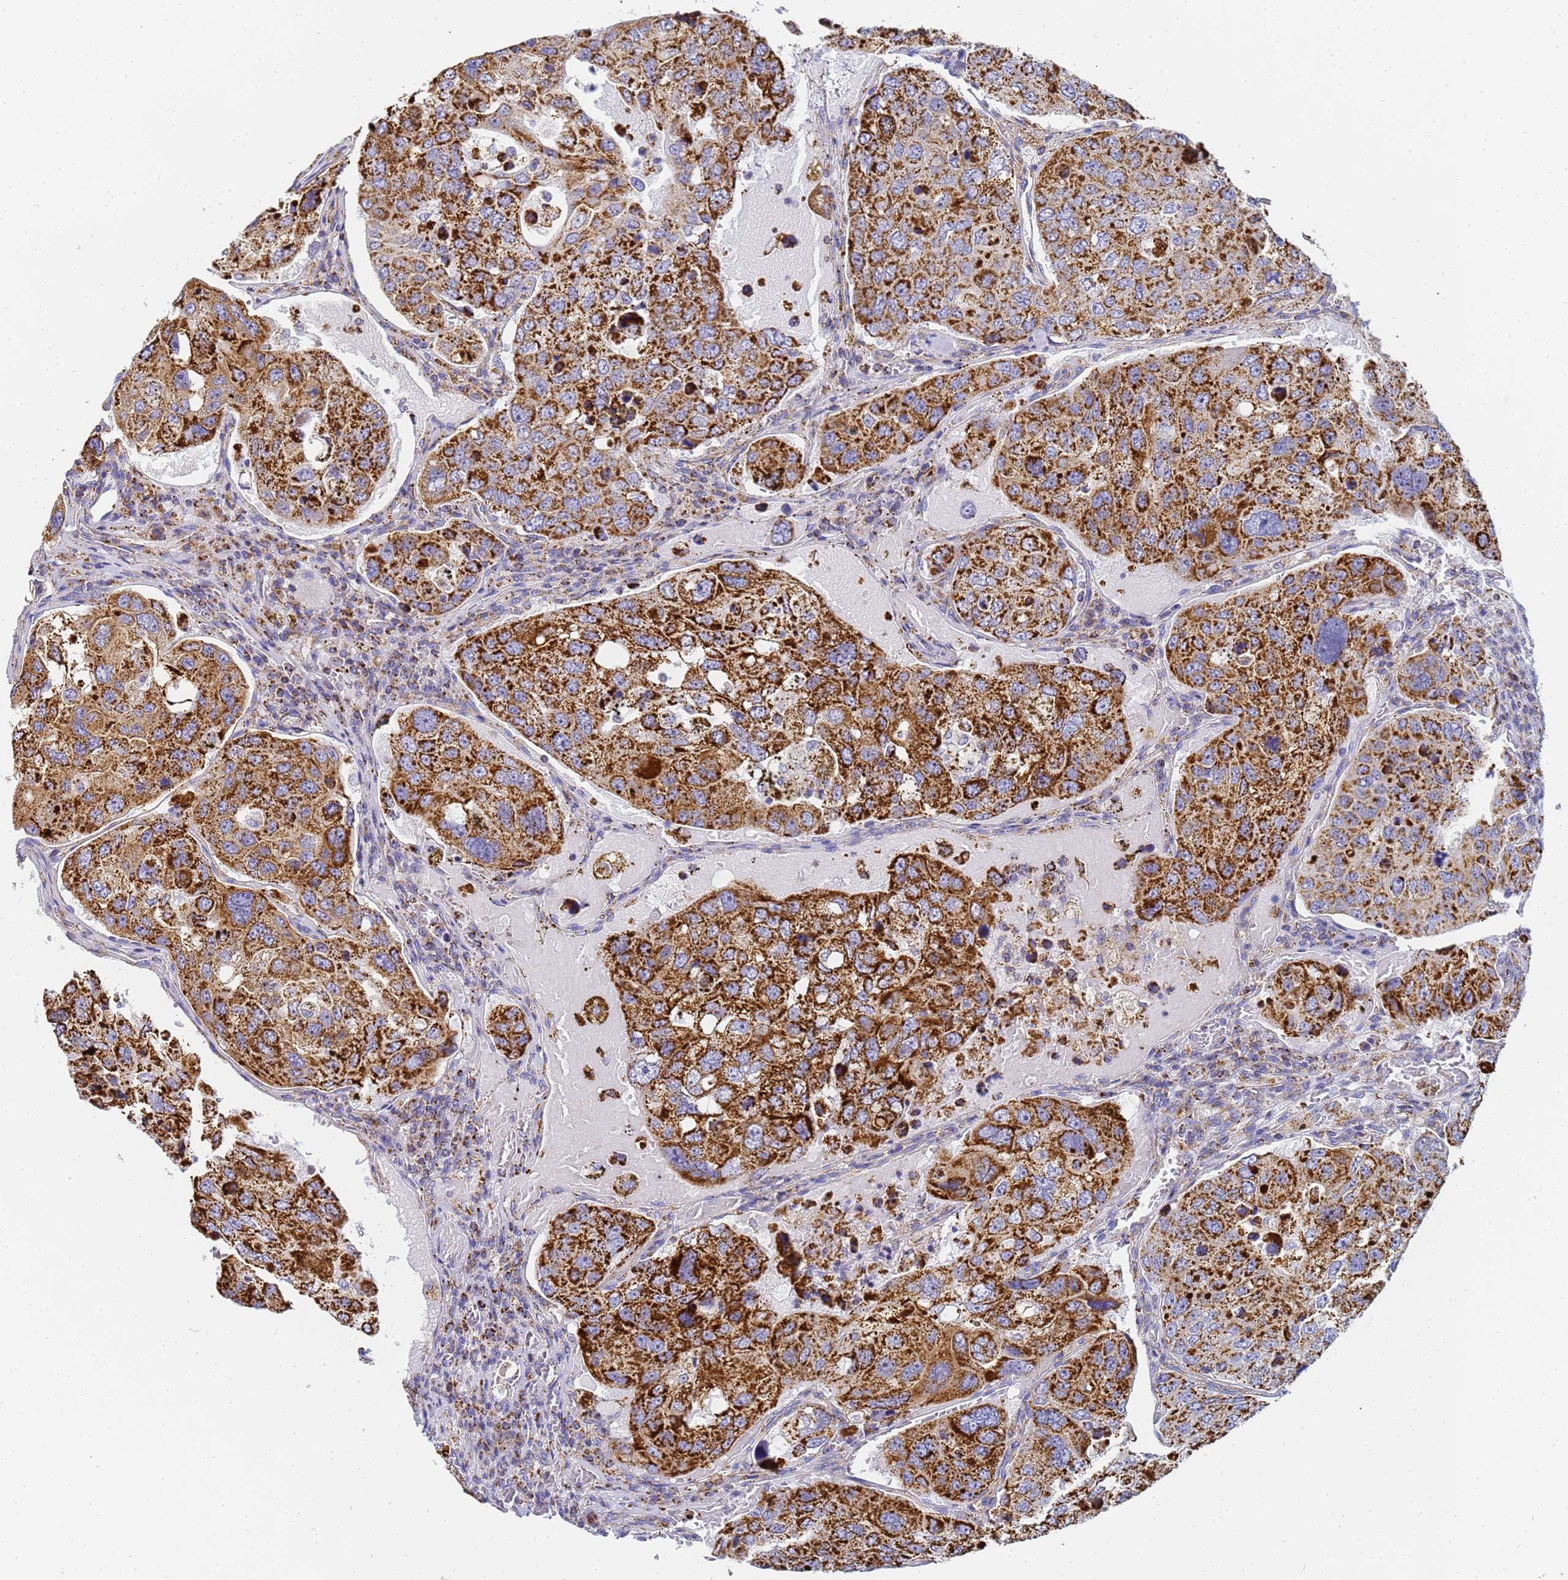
{"staining": {"intensity": "strong", "quantity": ">75%", "location": "cytoplasmic/membranous"}, "tissue": "urothelial cancer", "cell_type": "Tumor cells", "image_type": "cancer", "snomed": [{"axis": "morphology", "description": "Urothelial carcinoma, High grade"}, {"axis": "topography", "description": "Lymph node"}, {"axis": "topography", "description": "Urinary bladder"}], "caption": "Urothelial carcinoma (high-grade) tissue shows strong cytoplasmic/membranous expression in approximately >75% of tumor cells, visualized by immunohistochemistry.", "gene": "CNIH4", "patient": {"sex": "male", "age": 51}}